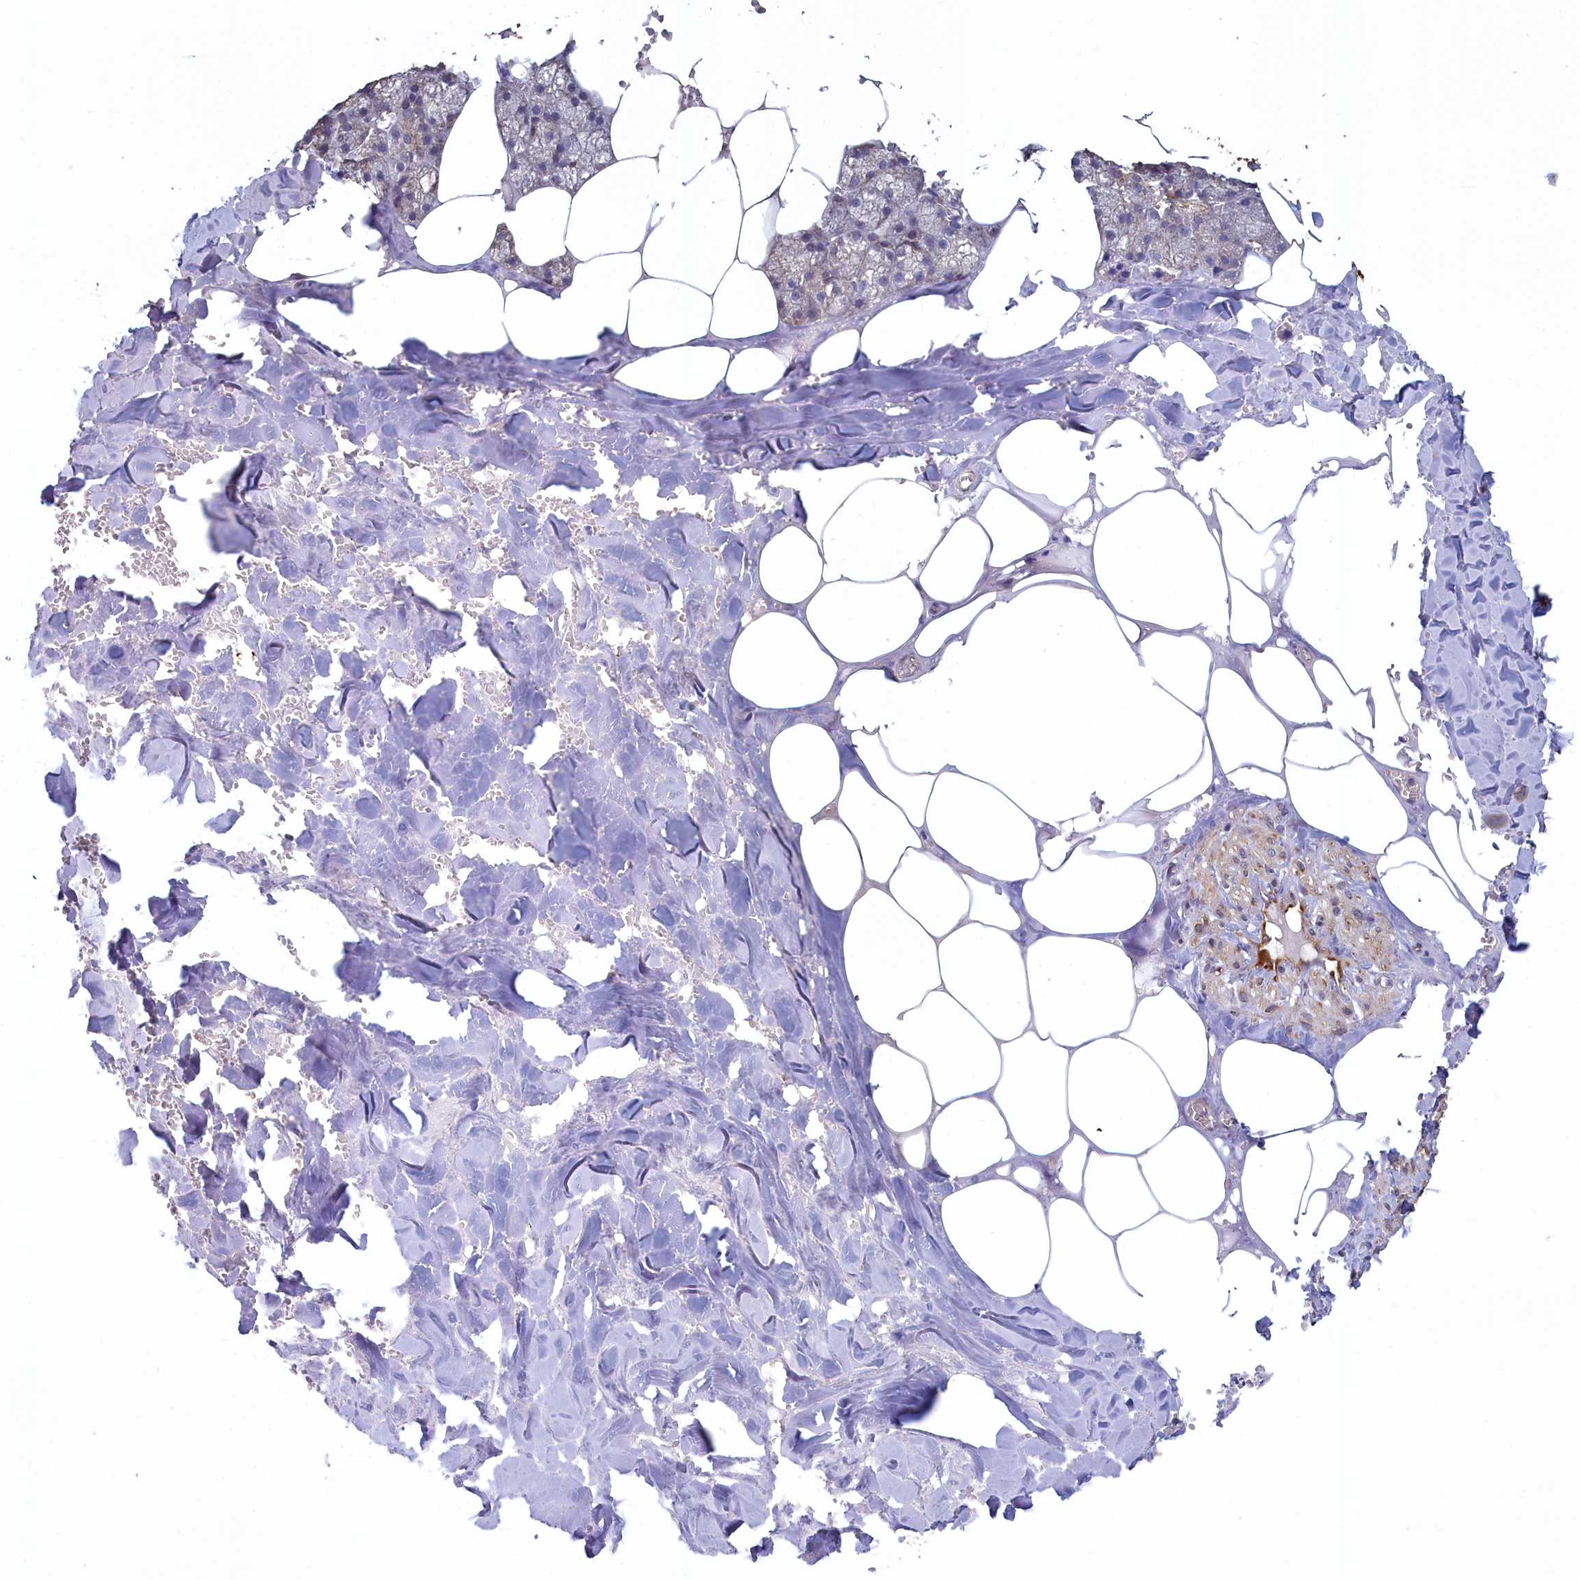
{"staining": {"intensity": "strong", "quantity": "<25%", "location": "cytoplasmic/membranous"}, "tissue": "salivary gland", "cell_type": "Glandular cells", "image_type": "normal", "snomed": [{"axis": "morphology", "description": "Normal tissue, NOS"}, {"axis": "topography", "description": "Salivary gland"}], "caption": "This histopathology image demonstrates IHC staining of unremarkable human salivary gland, with medium strong cytoplasmic/membranous positivity in approximately <25% of glandular cells.", "gene": "SPATA2L", "patient": {"sex": "male", "age": 62}}